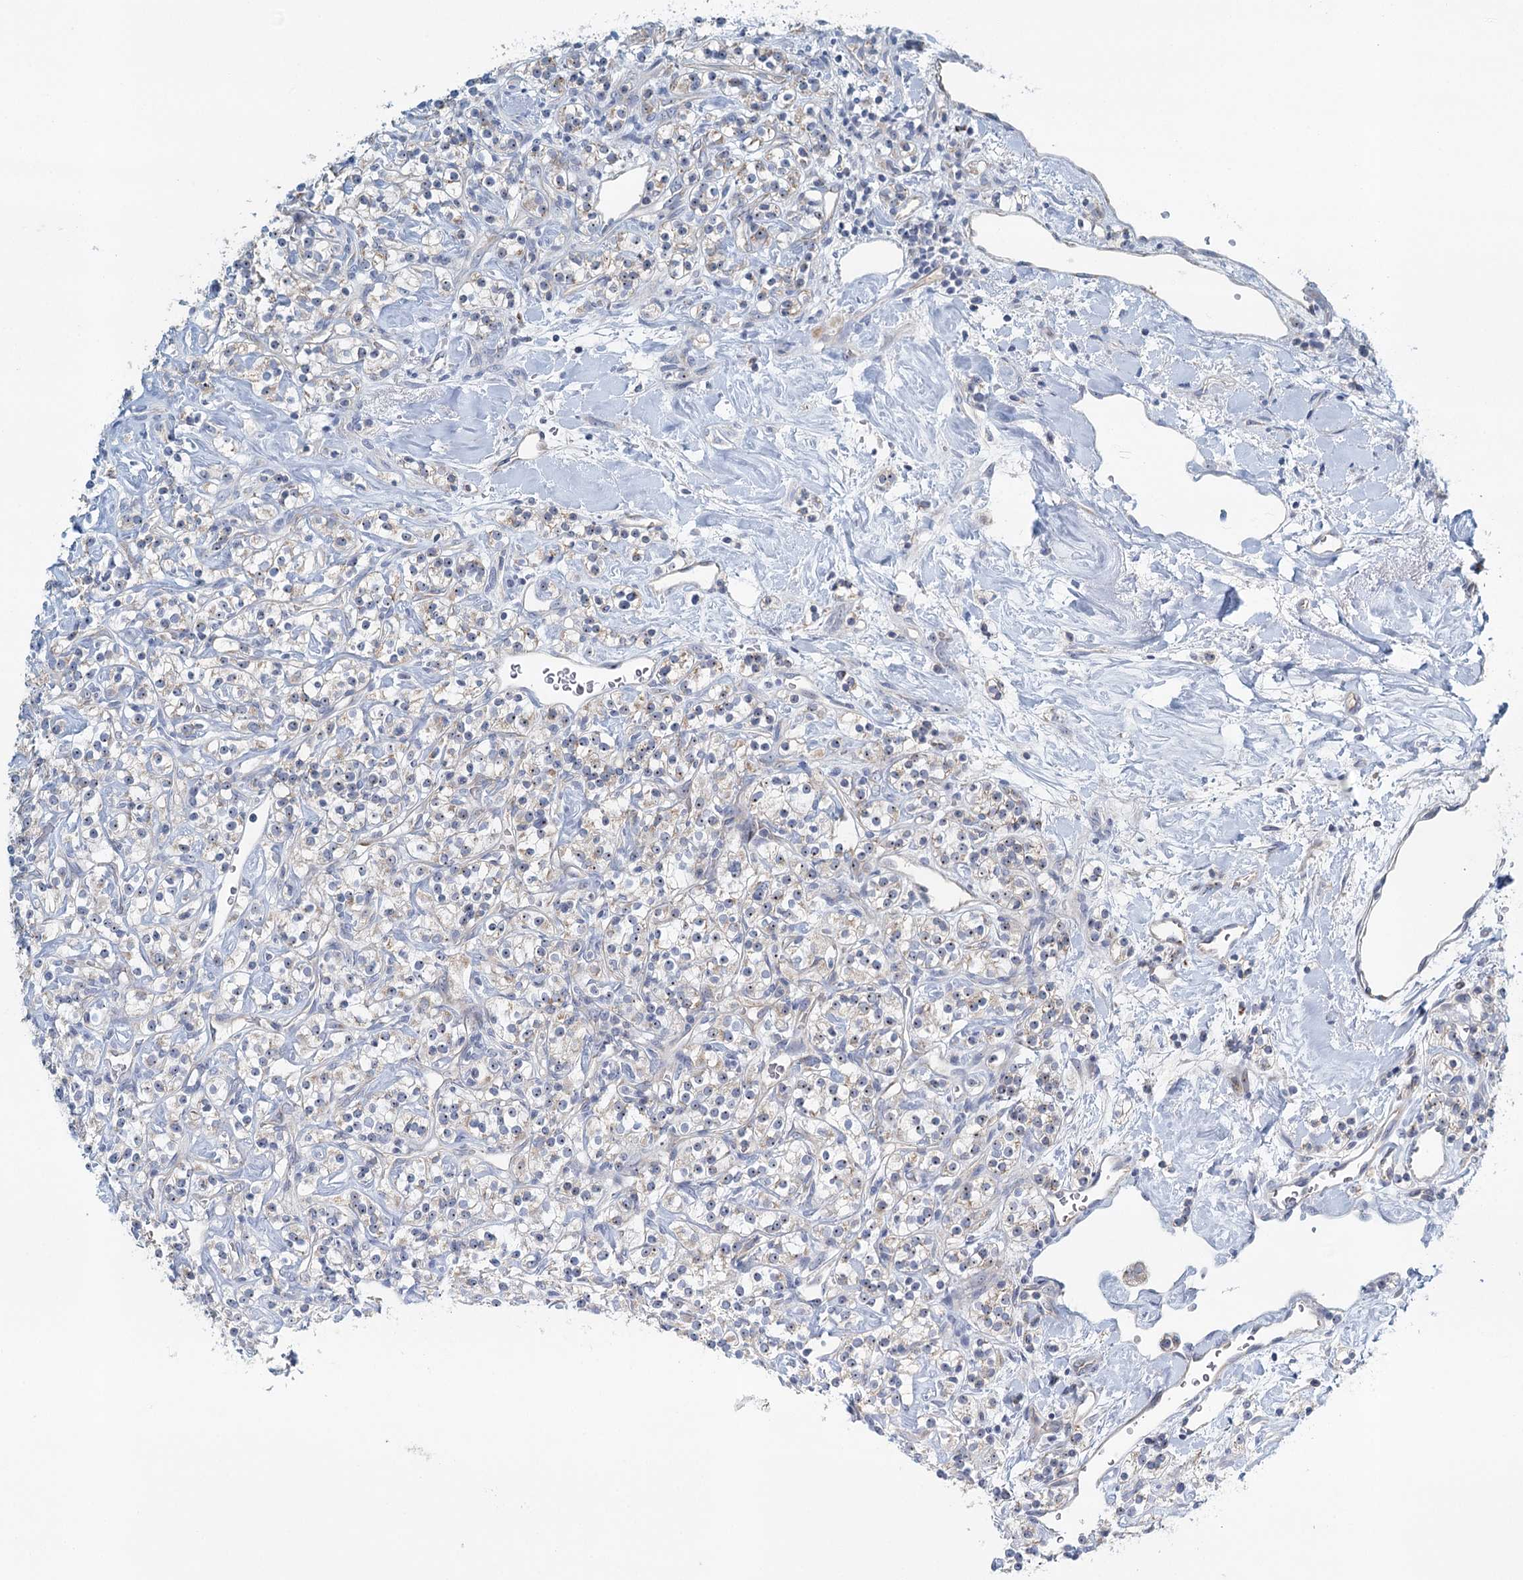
{"staining": {"intensity": "negative", "quantity": "none", "location": "none"}, "tissue": "renal cancer", "cell_type": "Tumor cells", "image_type": "cancer", "snomed": [{"axis": "morphology", "description": "Adenocarcinoma, NOS"}, {"axis": "topography", "description": "Kidney"}], "caption": "High power microscopy photomicrograph of an immunohistochemistry photomicrograph of renal cancer (adenocarcinoma), revealing no significant expression in tumor cells.", "gene": "RBM43", "patient": {"sex": "male", "age": 77}}